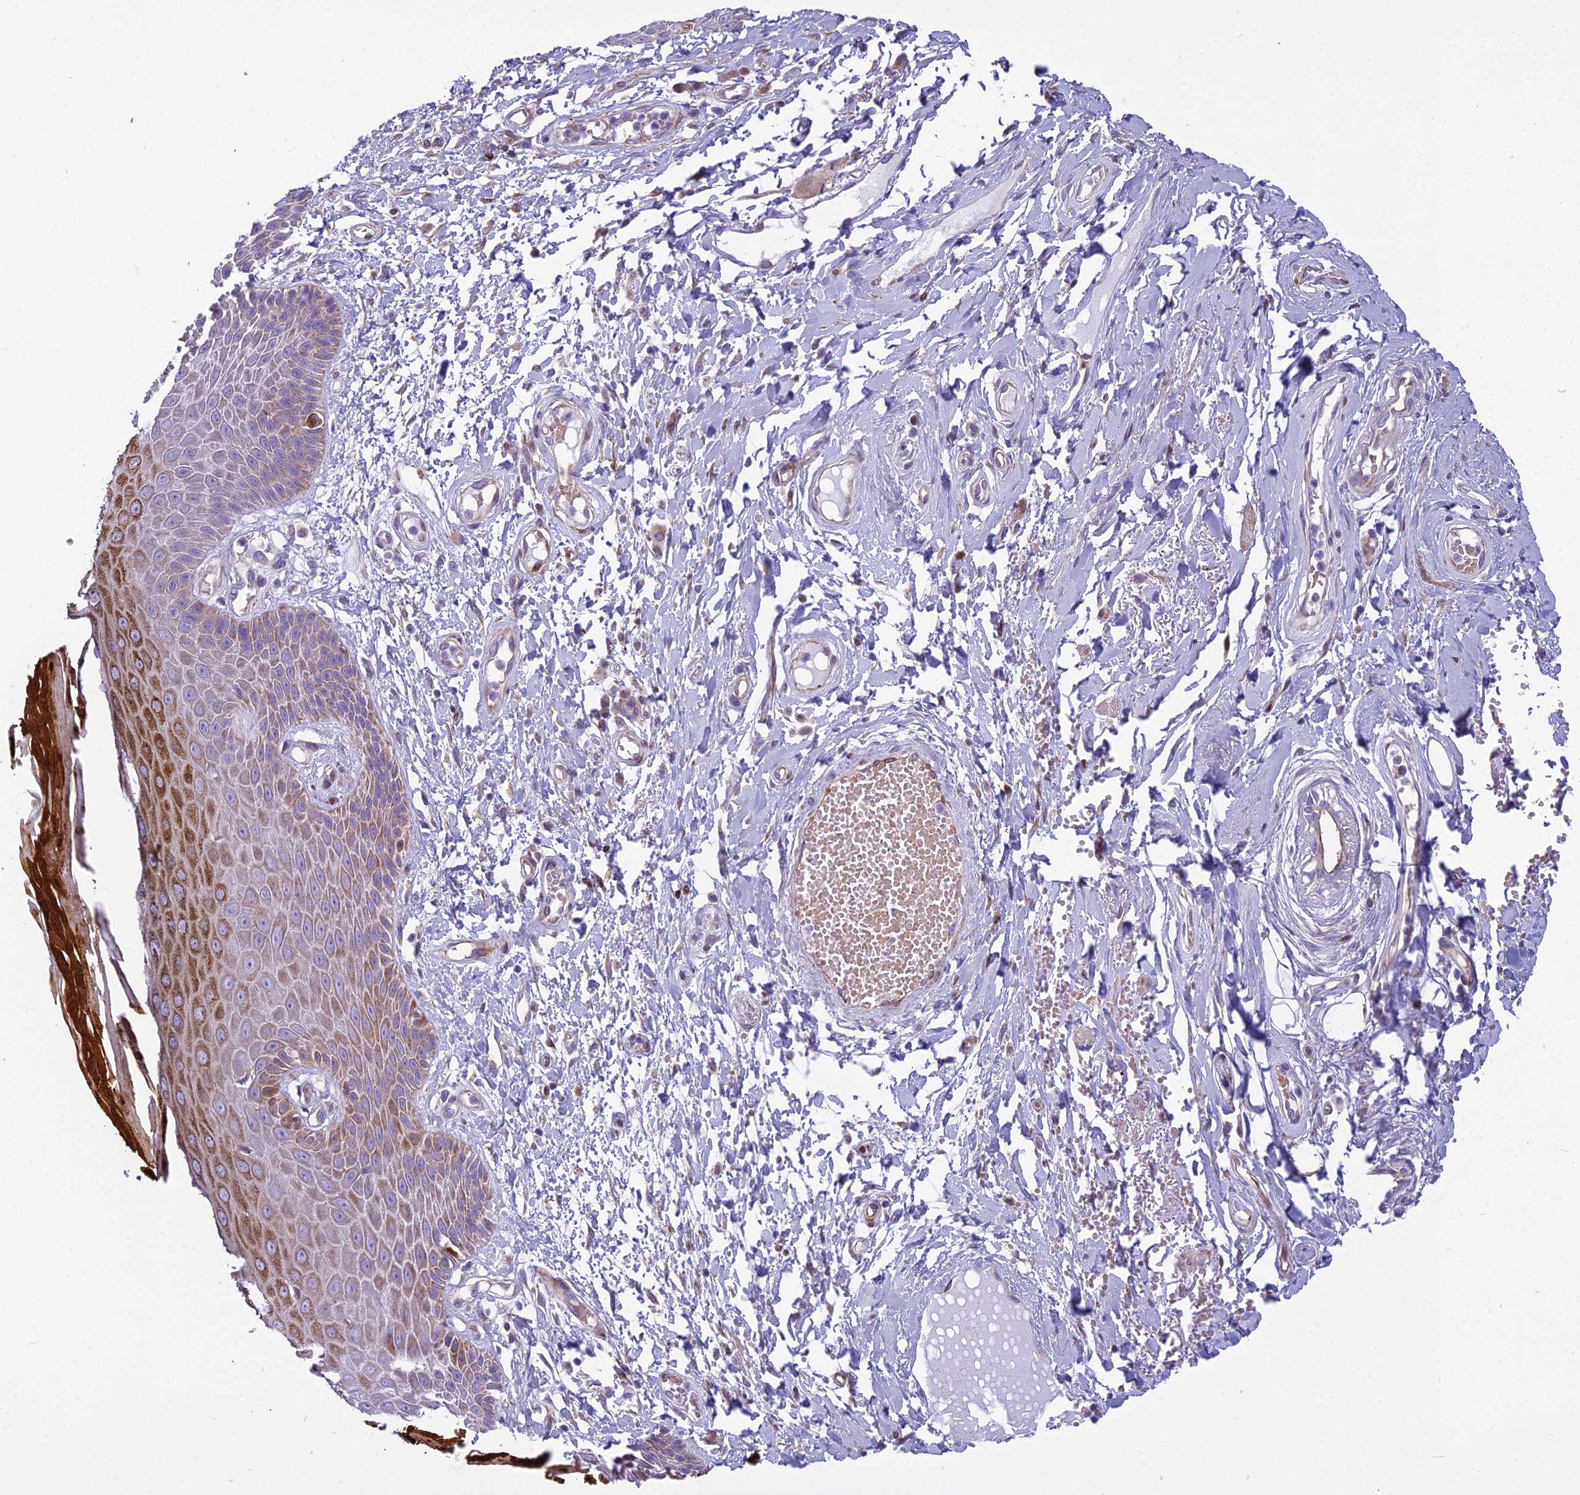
{"staining": {"intensity": "strong", "quantity": "<25%", "location": "cytoplasmic/membranous"}, "tissue": "skin", "cell_type": "Epidermal cells", "image_type": "normal", "snomed": [{"axis": "morphology", "description": "Normal tissue, NOS"}, {"axis": "topography", "description": "Anal"}], "caption": "Protein staining exhibits strong cytoplasmic/membranous positivity in about <25% of epidermal cells in unremarkable skin. Using DAB (3,3'-diaminobenzidine) (brown) and hematoxylin (blue) stains, captured at high magnification using brightfield microscopy.", "gene": "PCDHB14", "patient": {"sex": "male", "age": 78}}